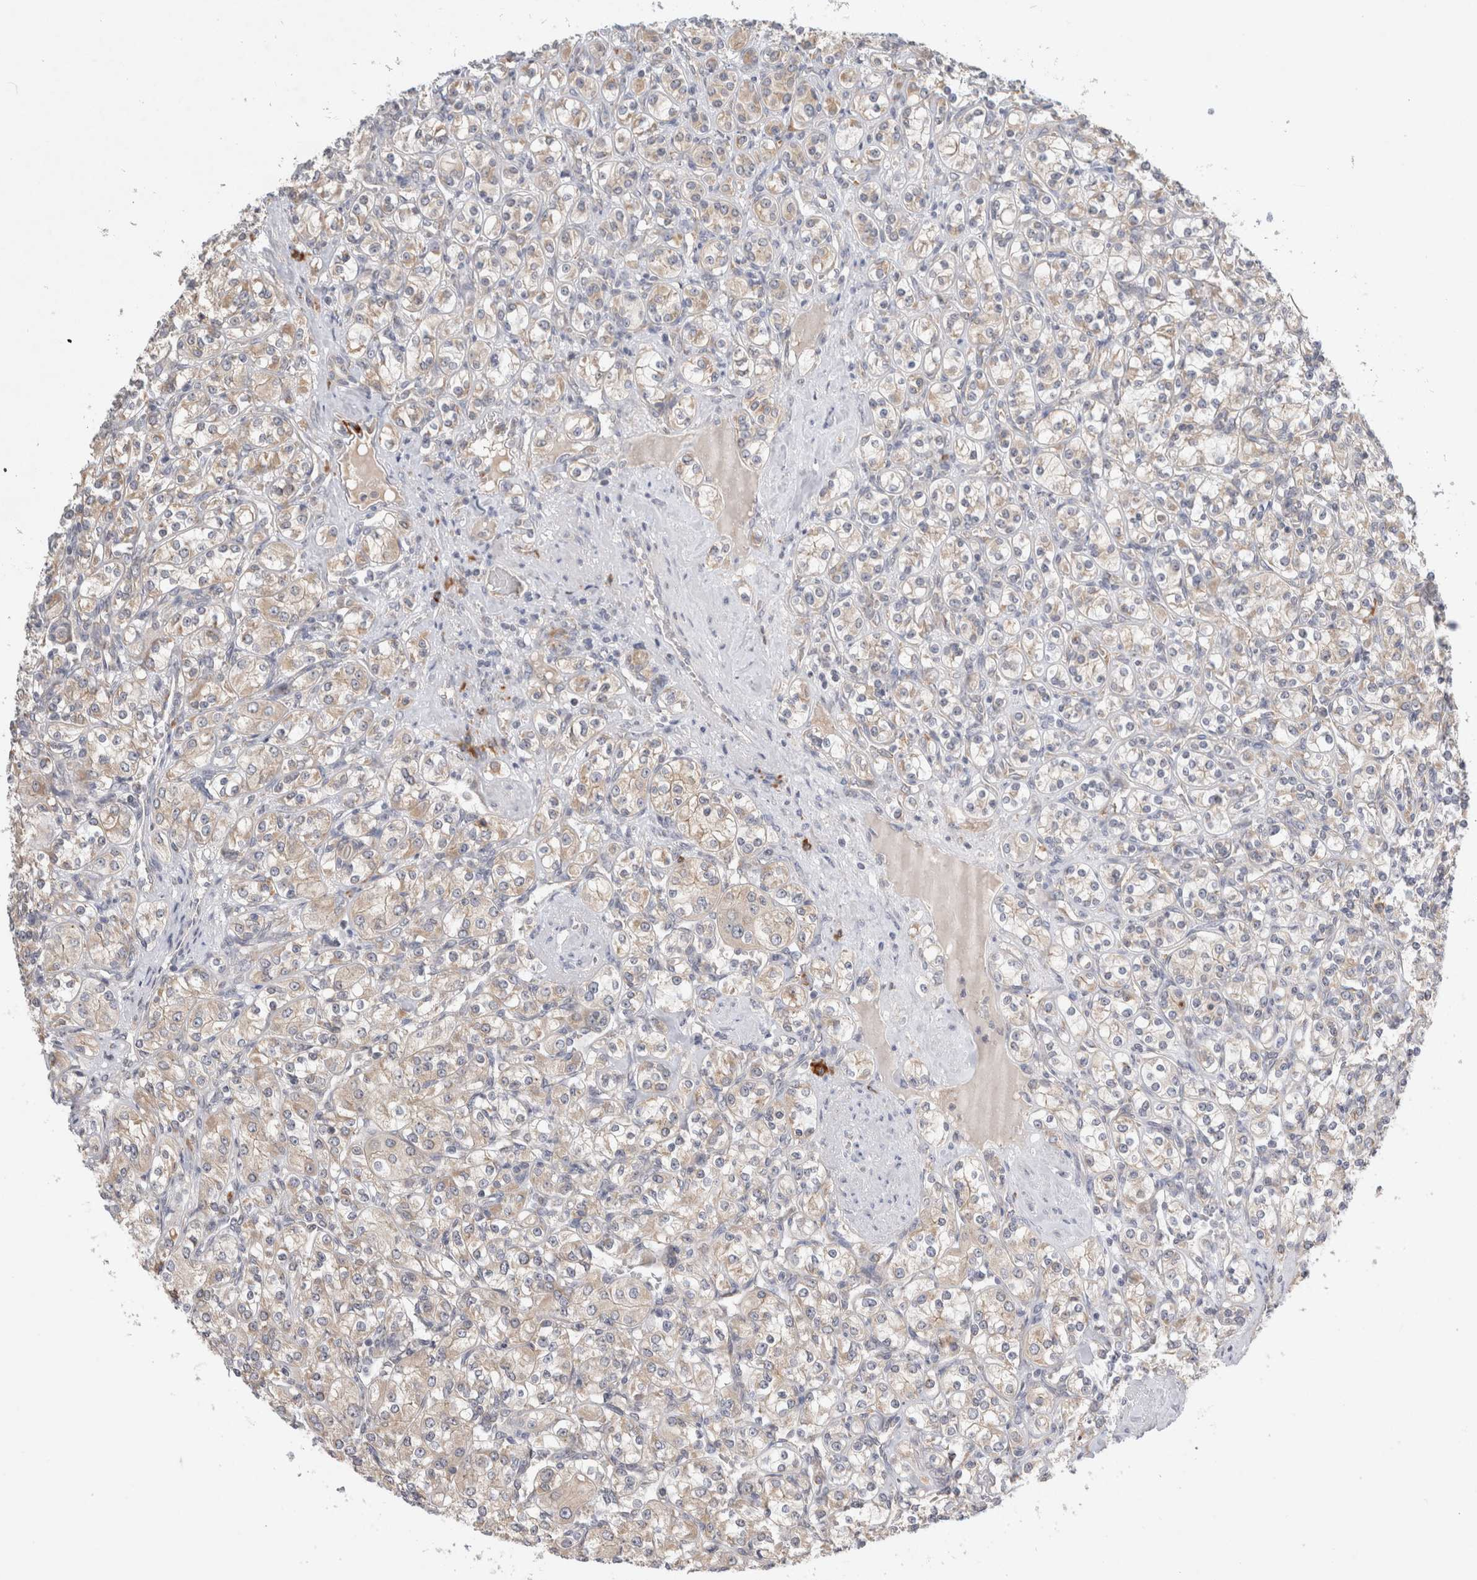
{"staining": {"intensity": "weak", "quantity": ">75%", "location": "cytoplasmic/membranous"}, "tissue": "renal cancer", "cell_type": "Tumor cells", "image_type": "cancer", "snomed": [{"axis": "morphology", "description": "Adenocarcinoma, NOS"}, {"axis": "topography", "description": "Kidney"}], "caption": "Protein analysis of renal cancer (adenocarcinoma) tissue exhibits weak cytoplasmic/membranous expression in about >75% of tumor cells.", "gene": "NEDD4L", "patient": {"sex": "male", "age": 77}}